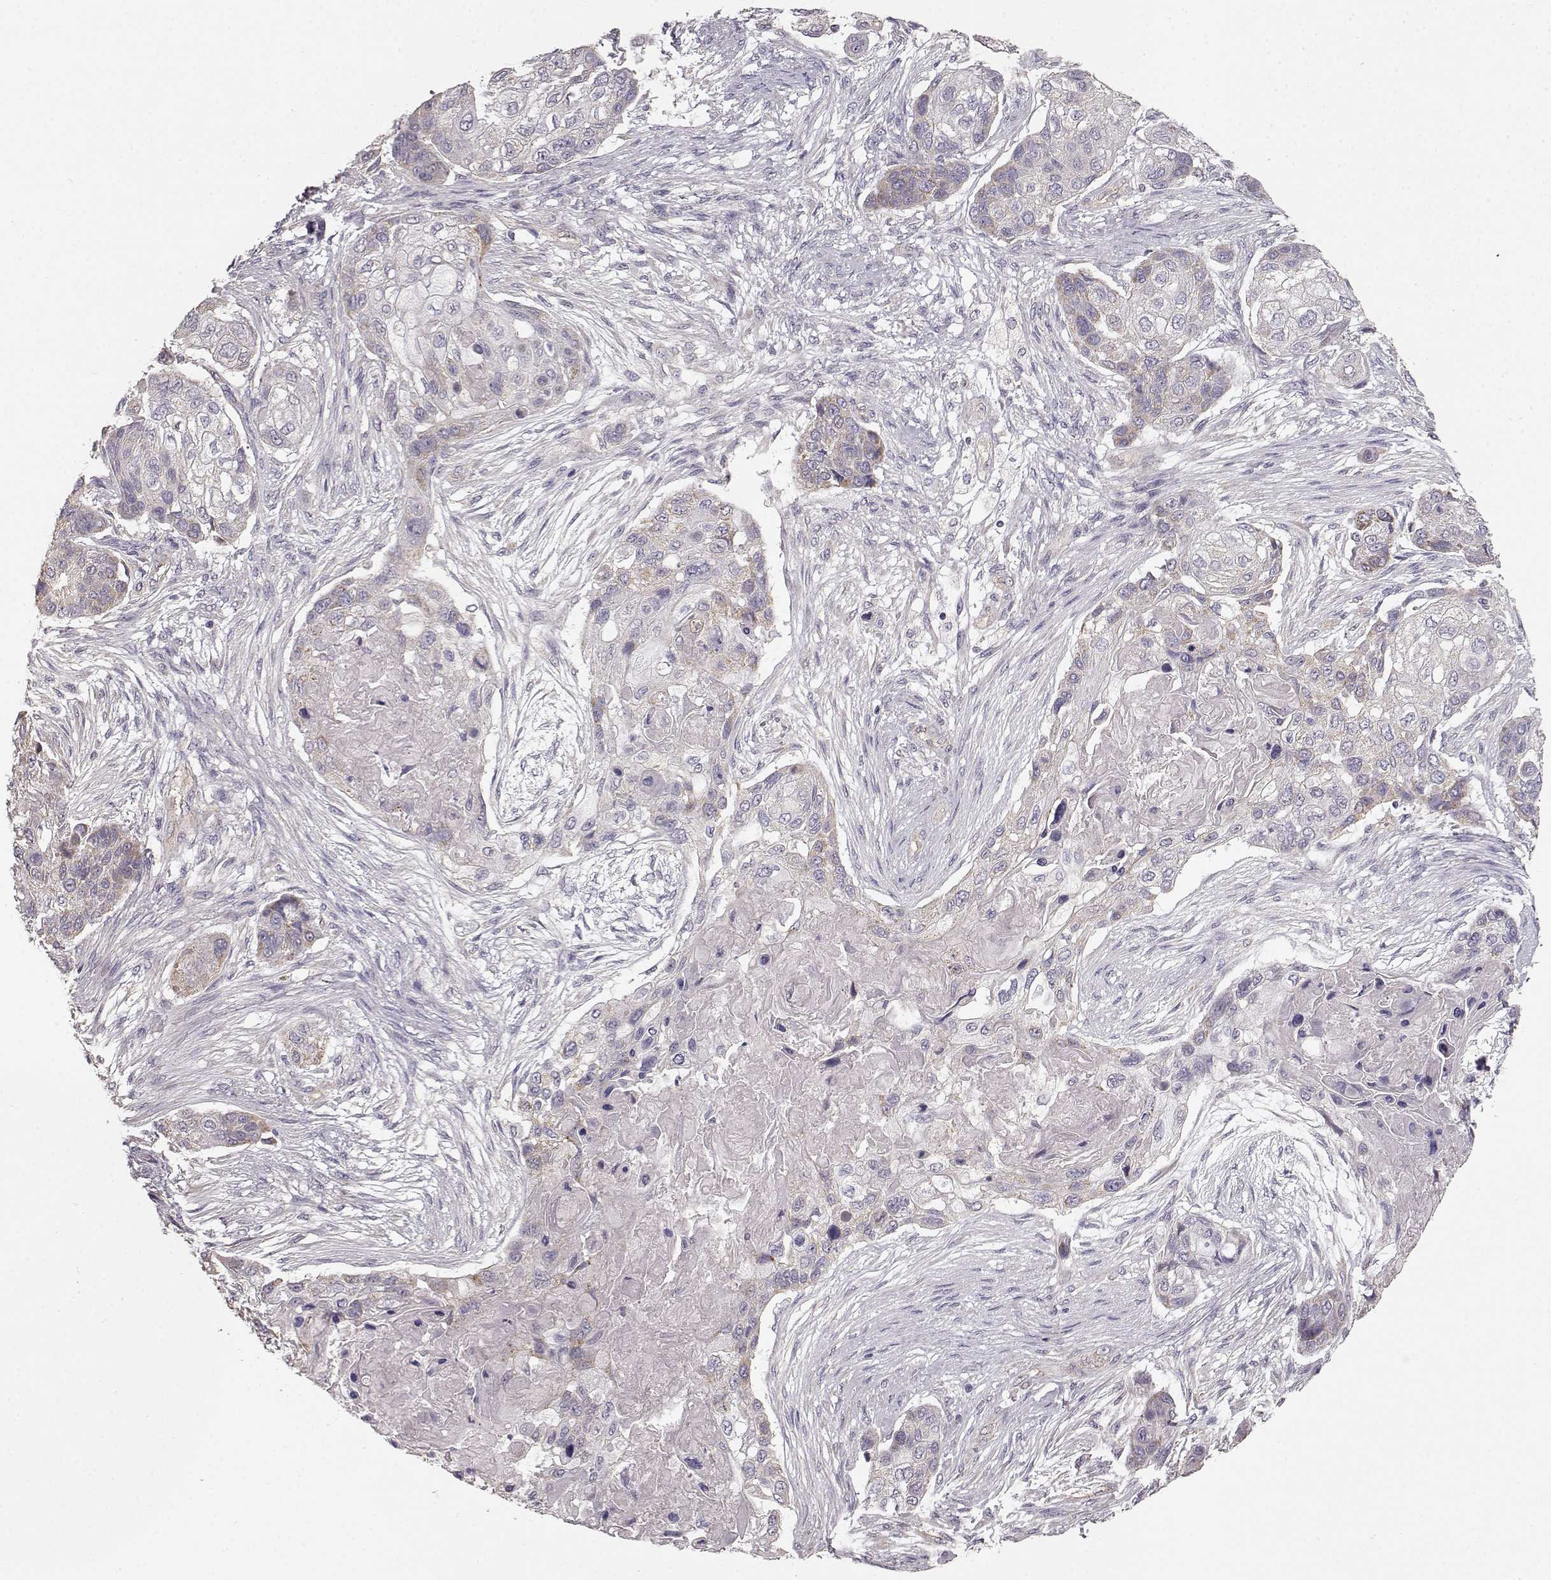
{"staining": {"intensity": "moderate", "quantity": "<25%", "location": "cytoplasmic/membranous"}, "tissue": "lung cancer", "cell_type": "Tumor cells", "image_type": "cancer", "snomed": [{"axis": "morphology", "description": "Squamous cell carcinoma, NOS"}, {"axis": "topography", "description": "Lung"}], "caption": "Moderate cytoplasmic/membranous positivity is present in about <25% of tumor cells in lung cancer. The staining is performed using DAB (3,3'-diaminobenzidine) brown chromogen to label protein expression. The nuclei are counter-stained blue using hematoxylin.", "gene": "ERBB3", "patient": {"sex": "male", "age": 69}}